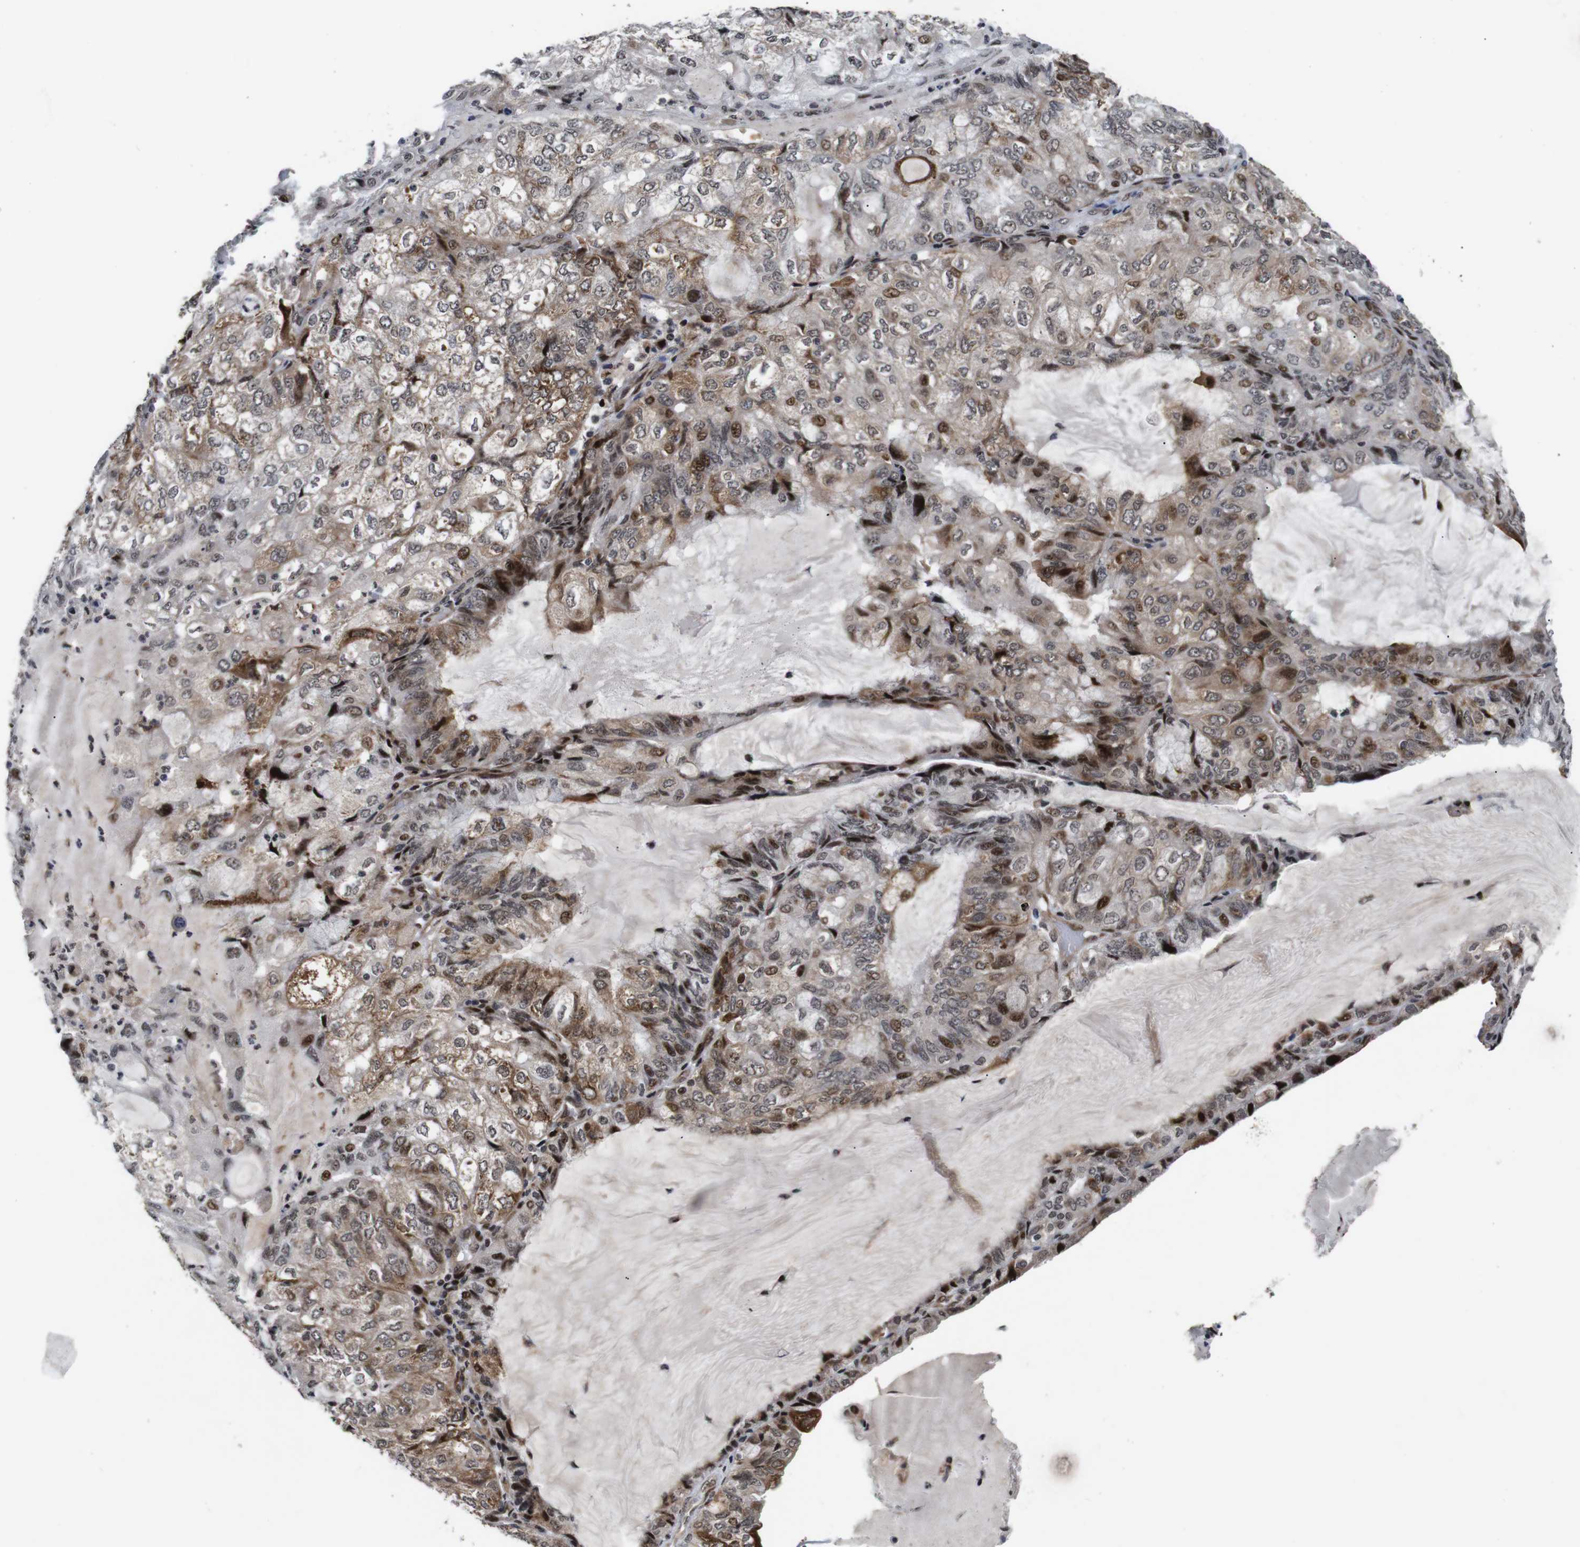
{"staining": {"intensity": "moderate", "quantity": ">75%", "location": "cytoplasmic/membranous,nuclear"}, "tissue": "endometrial cancer", "cell_type": "Tumor cells", "image_type": "cancer", "snomed": [{"axis": "morphology", "description": "Adenocarcinoma, NOS"}, {"axis": "topography", "description": "Endometrium"}], "caption": "This is a micrograph of IHC staining of endometrial cancer (adenocarcinoma), which shows moderate staining in the cytoplasmic/membranous and nuclear of tumor cells.", "gene": "EIF4G1", "patient": {"sex": "female", "age": 81}}